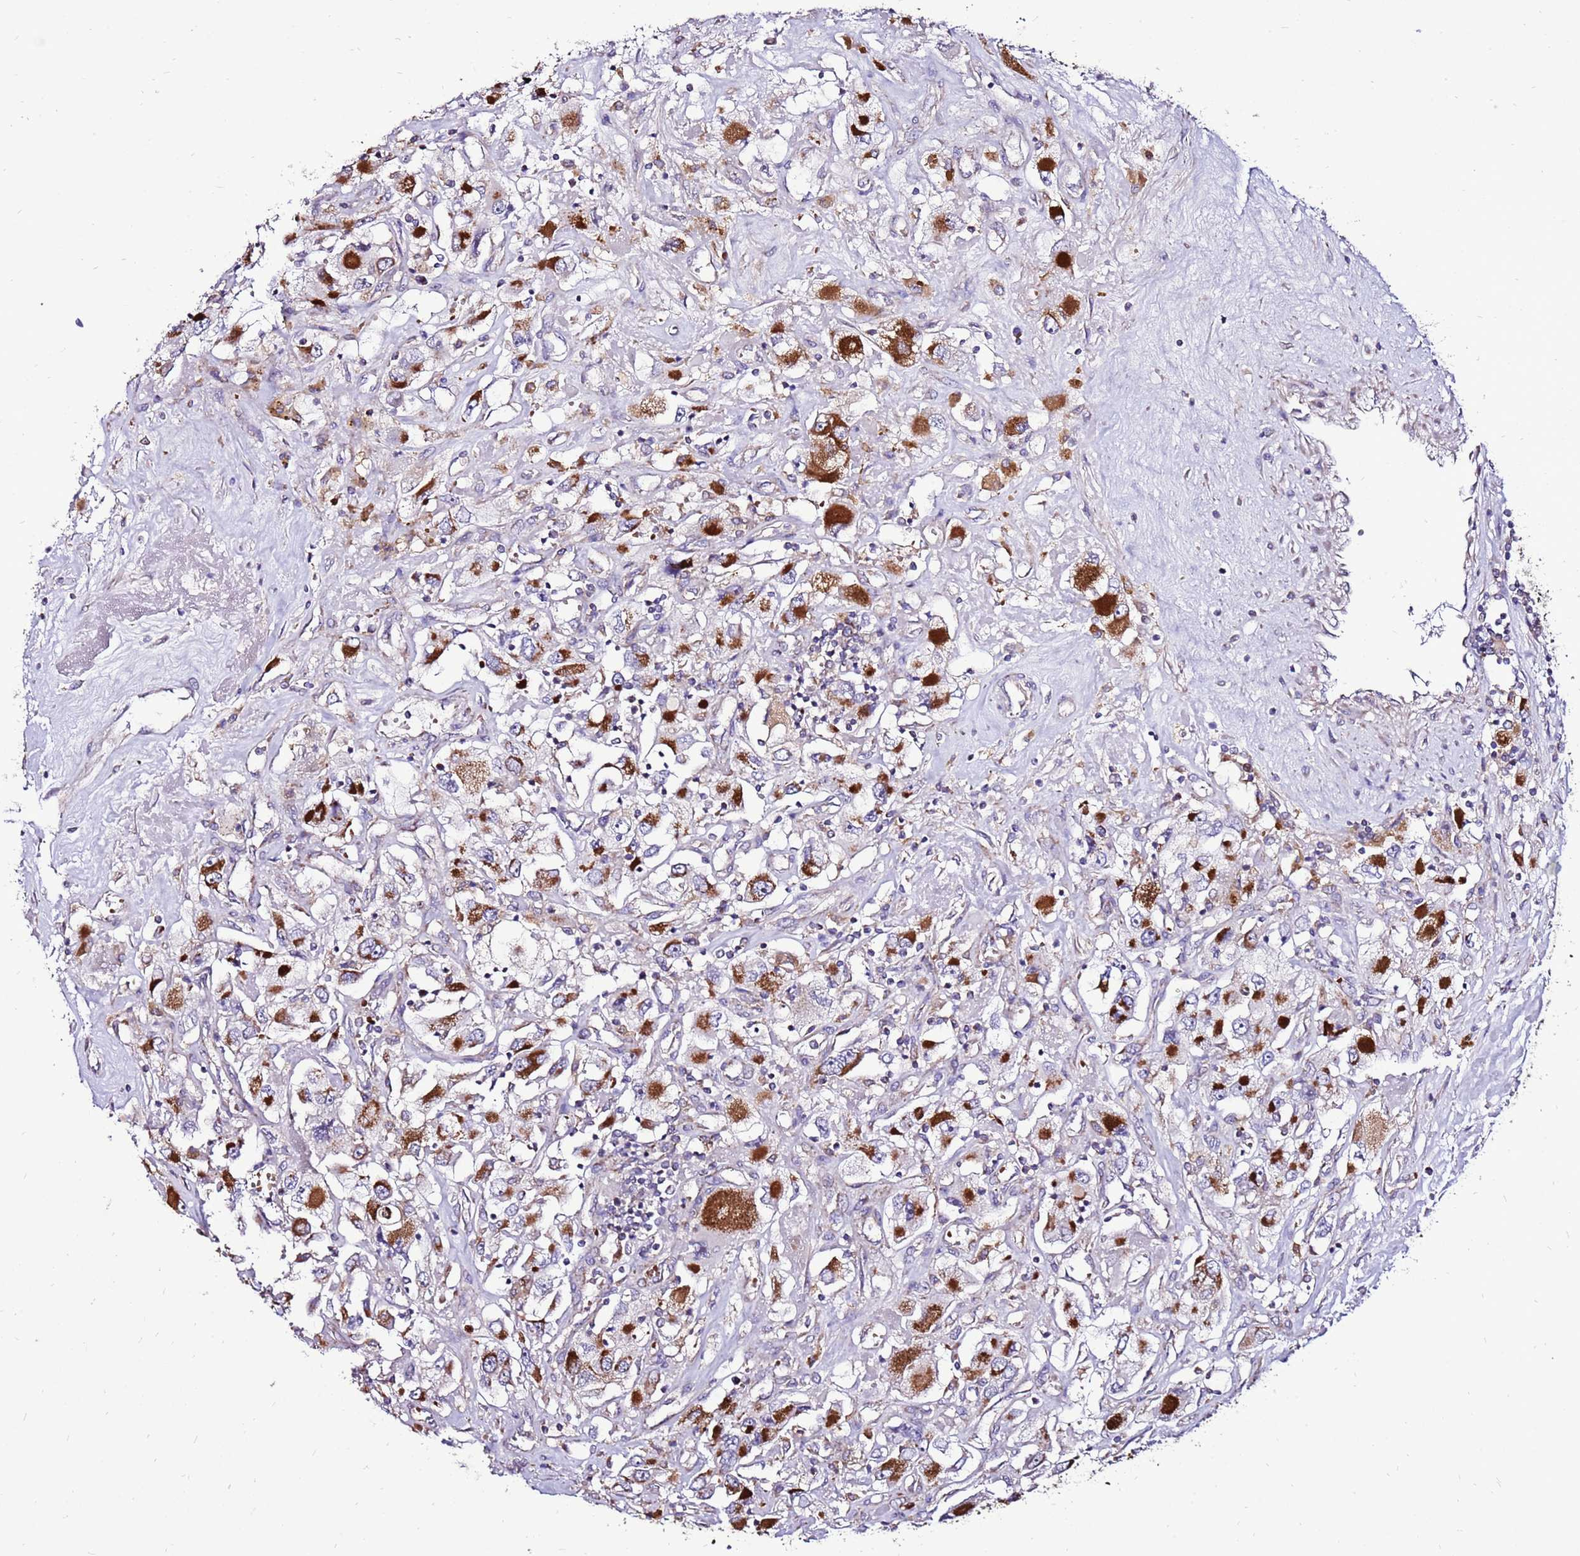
{"staining": {"intensity": "strong", "quantity": "25%-75%", "location": "cytoplasmic/membranous"}, "tissue": "renal cancer", "cell_type": "Tumor cells", "image_type": "cancer", "snomed": [{"axis": "morphology", "description": "Adenocarcinoma, NOS"}, {"axis": "topography", "description": "Kidney"}], "caption": "Immunohistochemistry (IHC) staining of renal cancer, which exhibits high levels of strong cytoplasmic/membranous positivity in approximately 25%-75% of tumor cells indicating strong cytoplasmic/membranous protein positivity. The staining was performed using DAB (3,3'-diaminobenzidine) (brown) for protein detection and nuclei were counterstained in hematoxylin (blue).", "gene": "SPSB3", "patient": {"sex": "female", "age": 52}}